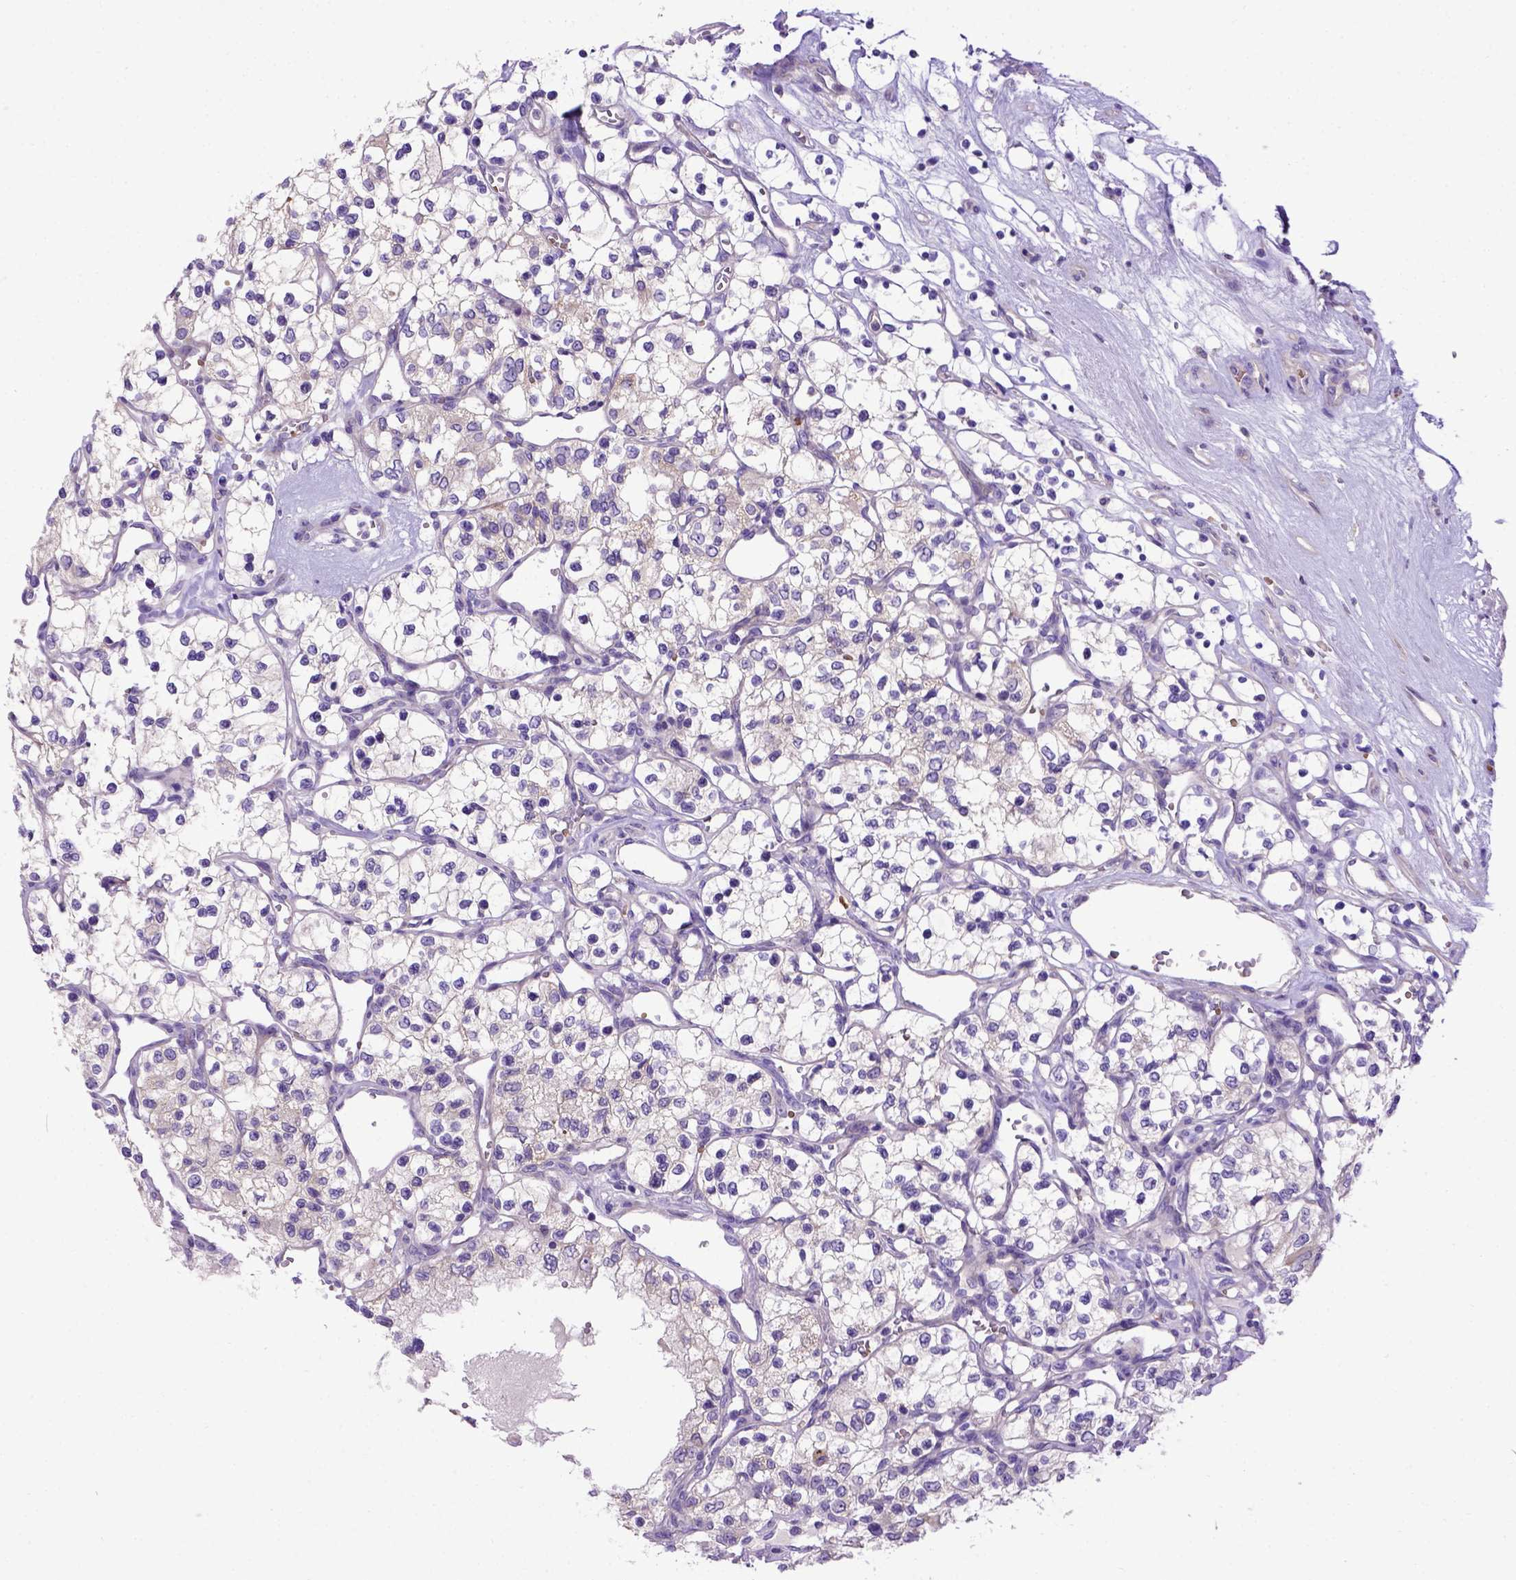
{"staining": {"intensity": "negative", "quantity": "none", "location": "none"}, "tissue": "renal cancer", "cell_type": "Tumor cells", "image_type": "cancer", "snomed": [{"axis": "morphology", "description": "Adenocarcinoma, NOS"}, {"axis": "topography", "description": "Kidney"}], "caption": "Immunohistochemistry (IHC) of human renal cancer displays no positivity in tumor cells.", "gene": "ADAM12", "patient": {"sex": "female", "age": 69}}